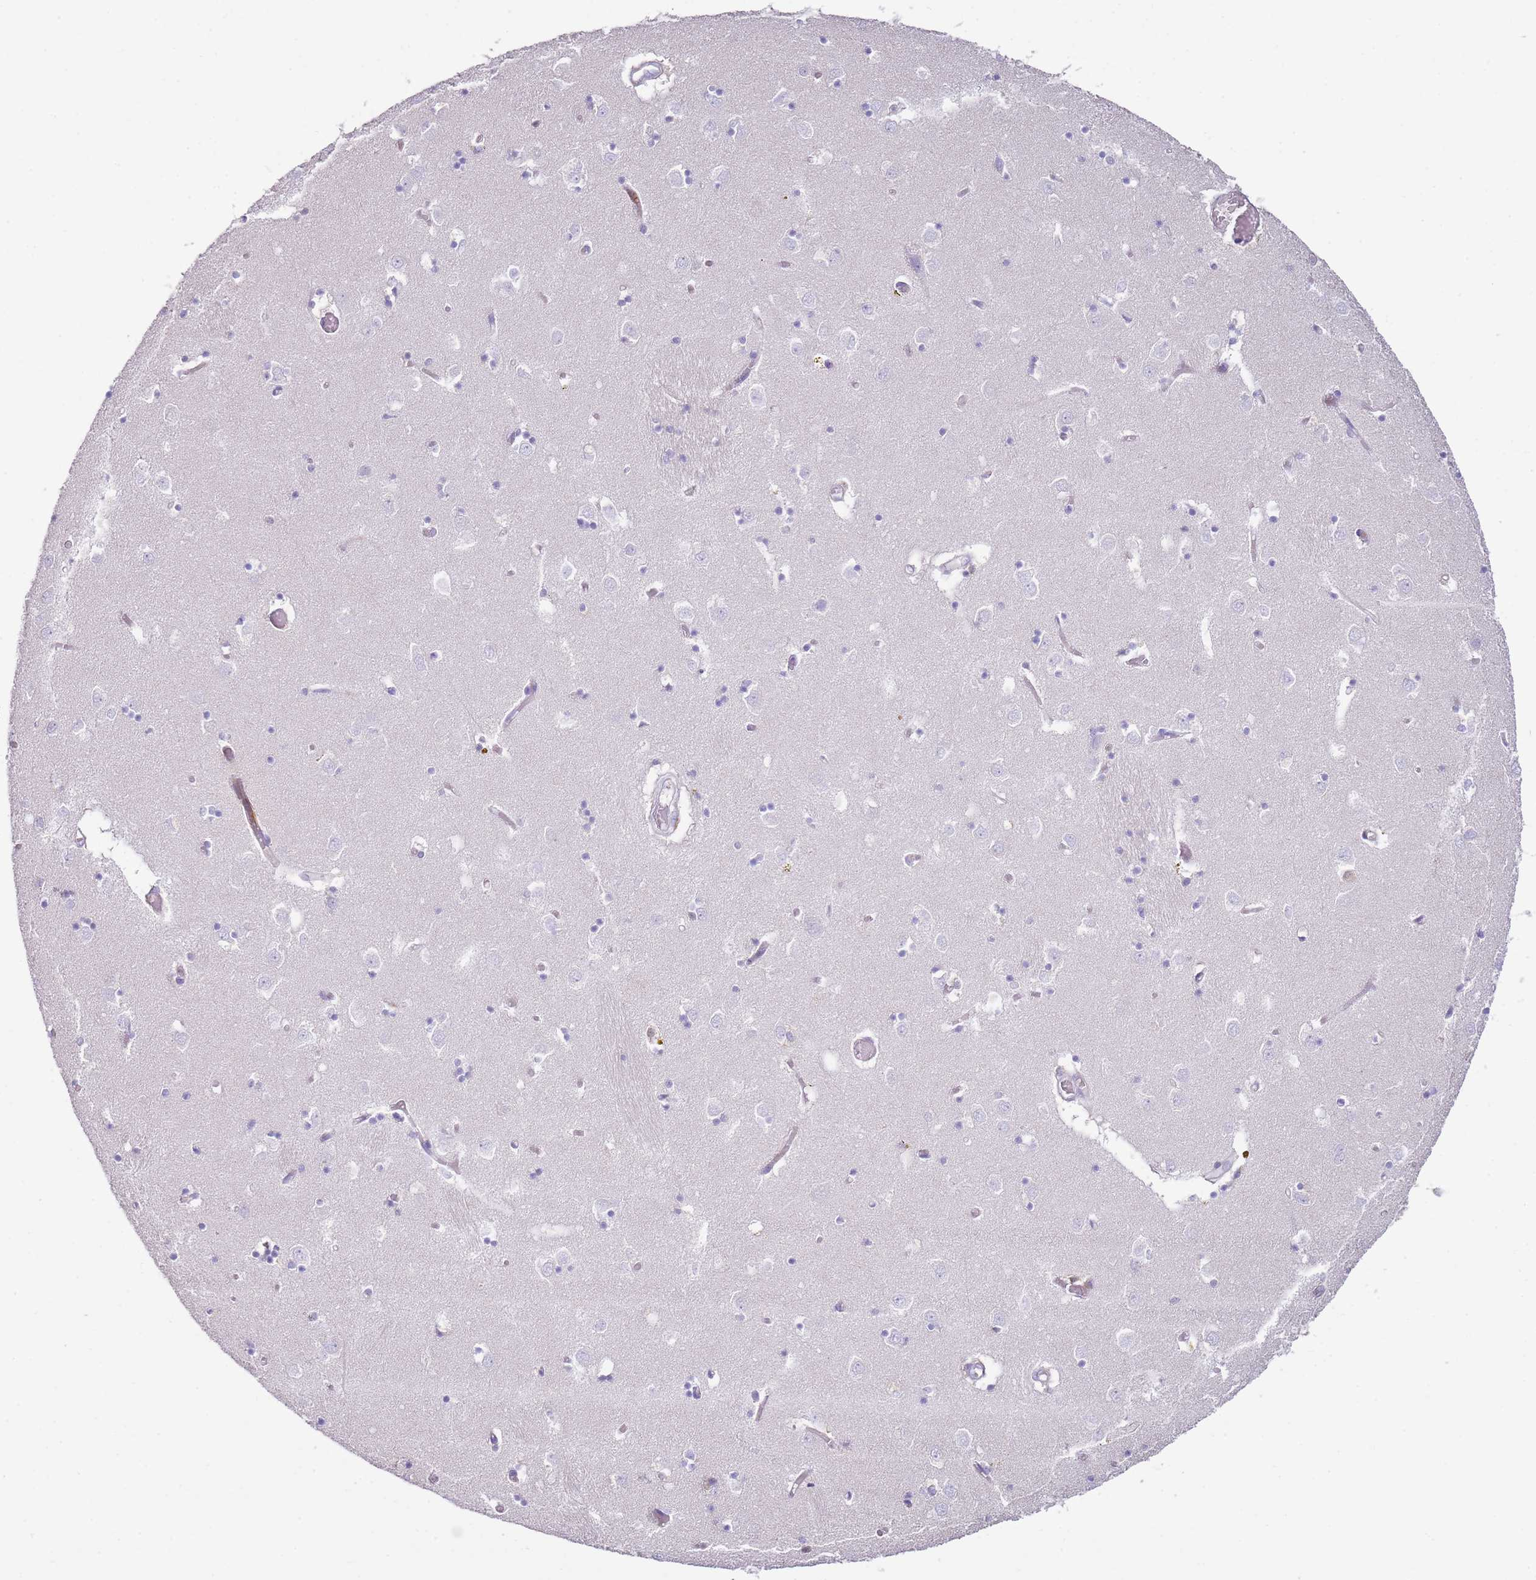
{"staining": {"intensity": "negative", "quantity": "none", "location": "none"}, "tissue": "caudate", "cell_type": "Glial cells", "image_type": "normal", "snomed": [{"axis": "morphology", "description": "Normal tissue, NOS"}, {"axis": "topography", "description": "Lateral ventricle wall"}], "caption": "The image shows no significant staining in glial cells of caudate.", "gene": "FPR1", "patient": {"sex": "male", "age": 70}}